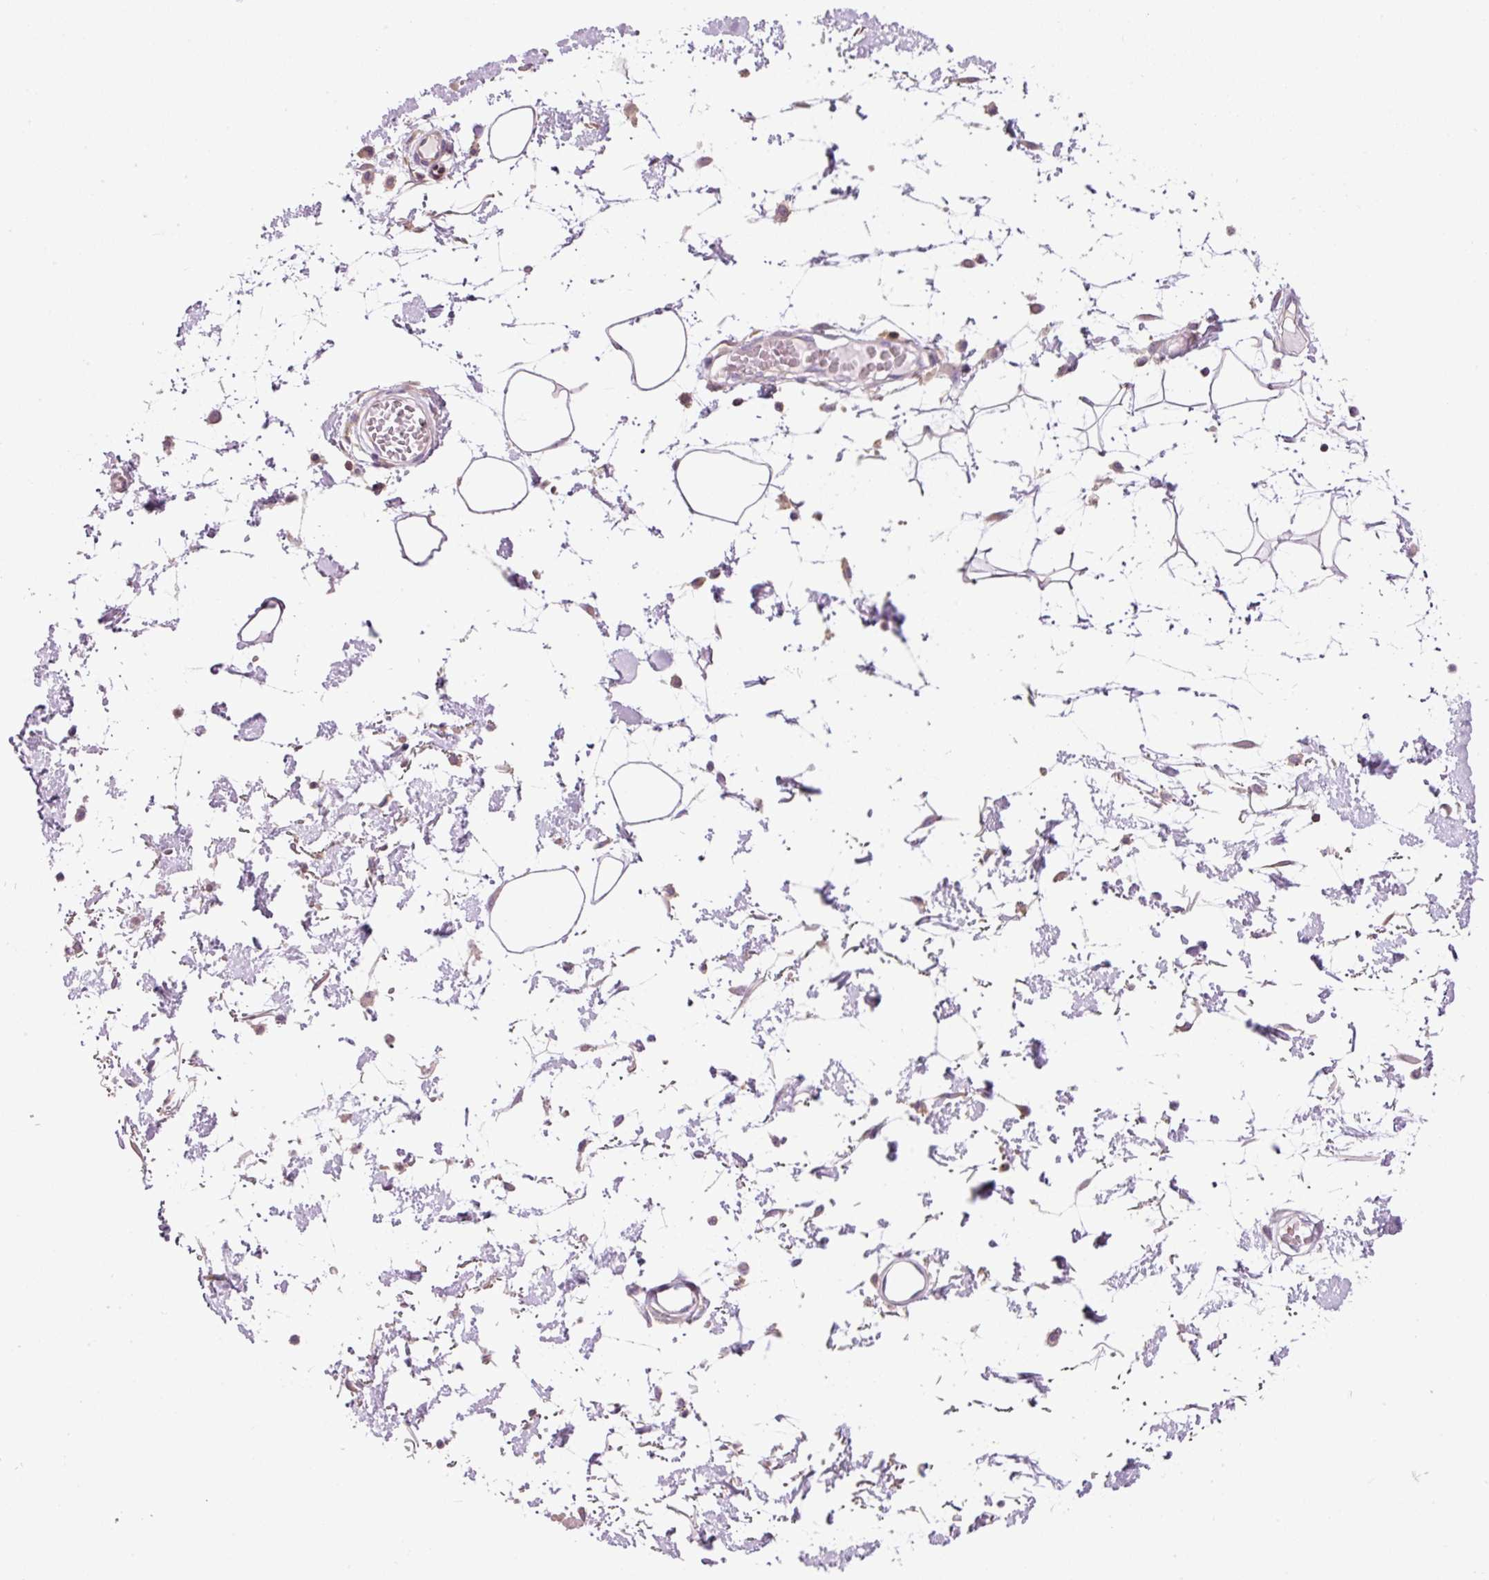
{"staining": {"intensity": "negative", "quantity": "none", "location": "none"}, "tissue": "adipose tissue", "cell_type": "Adipocytes", "image_type": "normal", "snomed": [{"axis": "morphology", "description": "Normal tissue, NOS"}, {"axis": "topography", "description": "Vulva"}, {"axis": "topography", "description": "Peripheral nerve tissue"}], "caption": "An immunohistochemistry photomicrograph of benign adipose tissue is shown. There is no staining in adipocytes of adipose tissue.", "gene": "DOK6", "patient": {"sex": "female", "age": 68}}